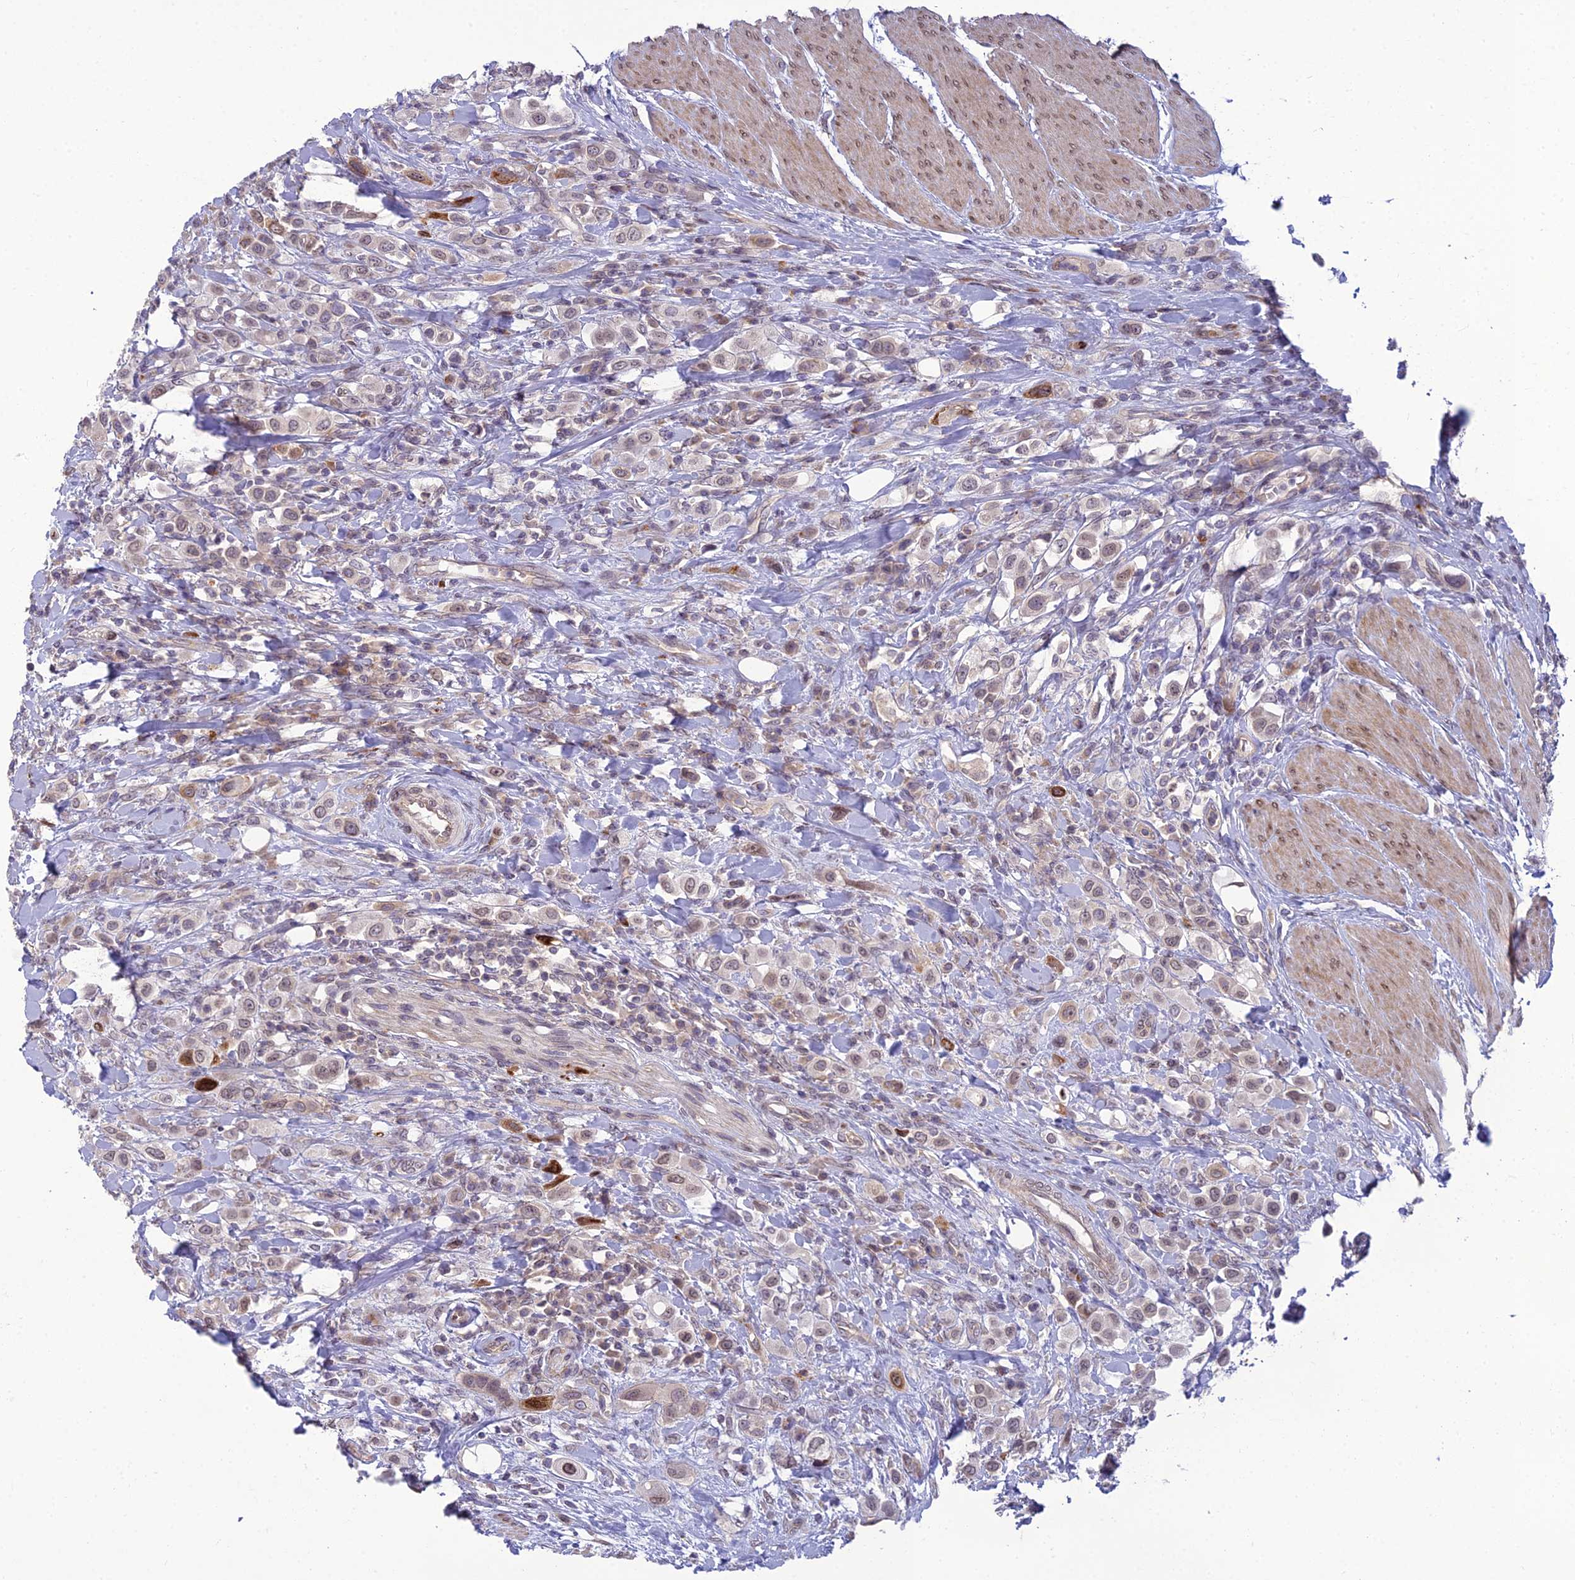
{"staining": {"intensity": "weak", "quantity": "<25%", "location": "nuclear"}, "tissue": "urothelial cancer", "cell_type": "Tumor cells", "image_type": "cancer", "snomed": [{"axis": "morphology", "description": "Urothelial carcinoma, High grade"}, {"axis": "topography", "description": "Urinary bladder"}], "caption": "IHC histopathology image of urothelial carcinoma (high-grade) stained for a protein (brown), which displays no staining in tumor cells. Nuclei are stained in blue.", "gene": "DTX2", "patient": {"sex": "male", "age": 50}}